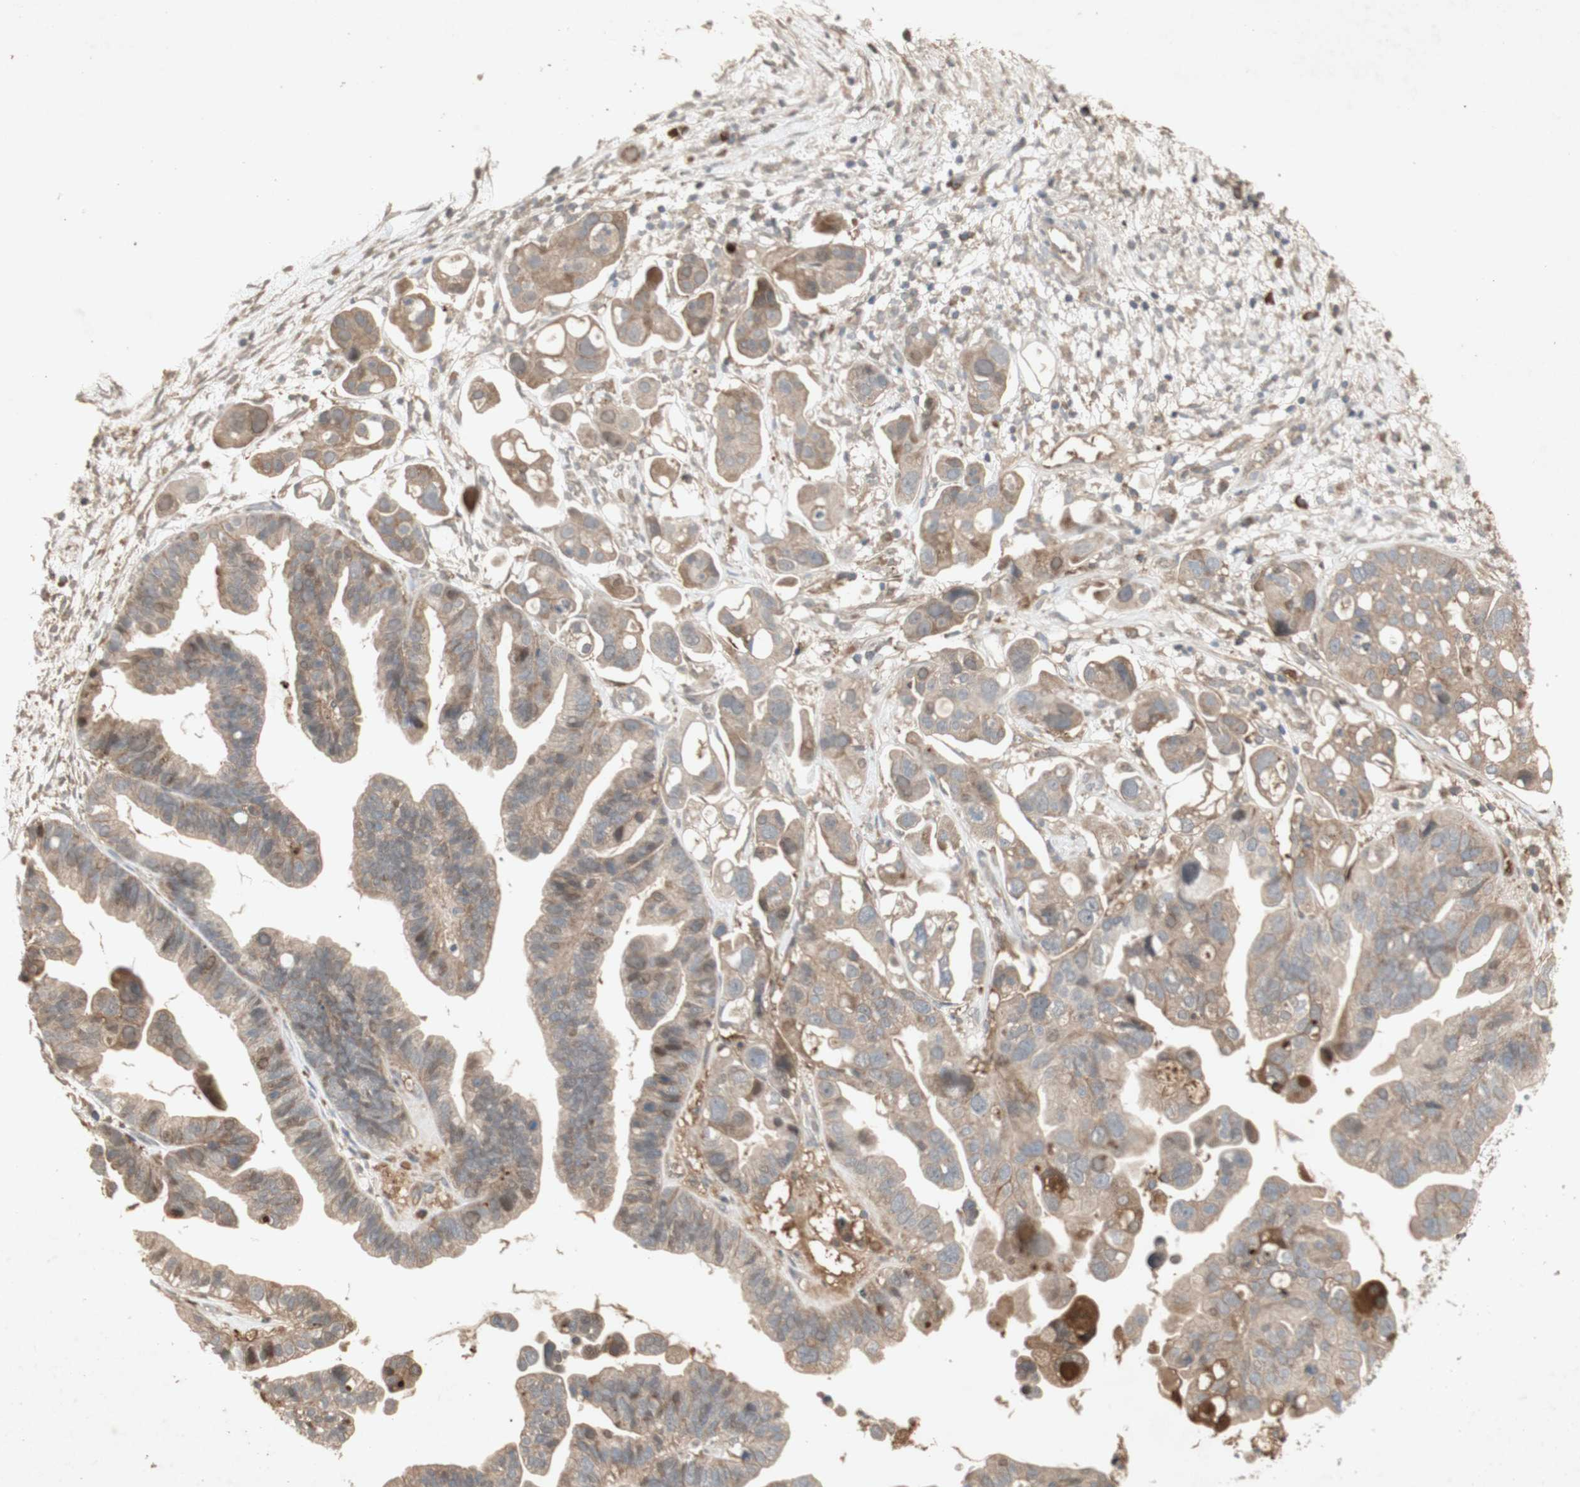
{"staining": {"intensity": "weak", "quantity": "25%-75%", "location": "cytoplasmic/membranous,nuclear"}, "tissue": "ovarian cancer", "cell_type": "Tumor cells", "image_type": "cancer", "snomed": [{"axis": "morphology", "description": "Cystadenocarcinoma, serous, NOS"}, {"axis": "topography", "description": "Ovary"}], "caption": "IHC of human serous cystadenocarcinoma (ovarian) demonstrates low levels of weak cytoplasmic/membranous and nuclear expression in approximately 25%-75% of tumor cells.", "gene": "NRG4", "patient": {"sex": "female", "age": 56}}